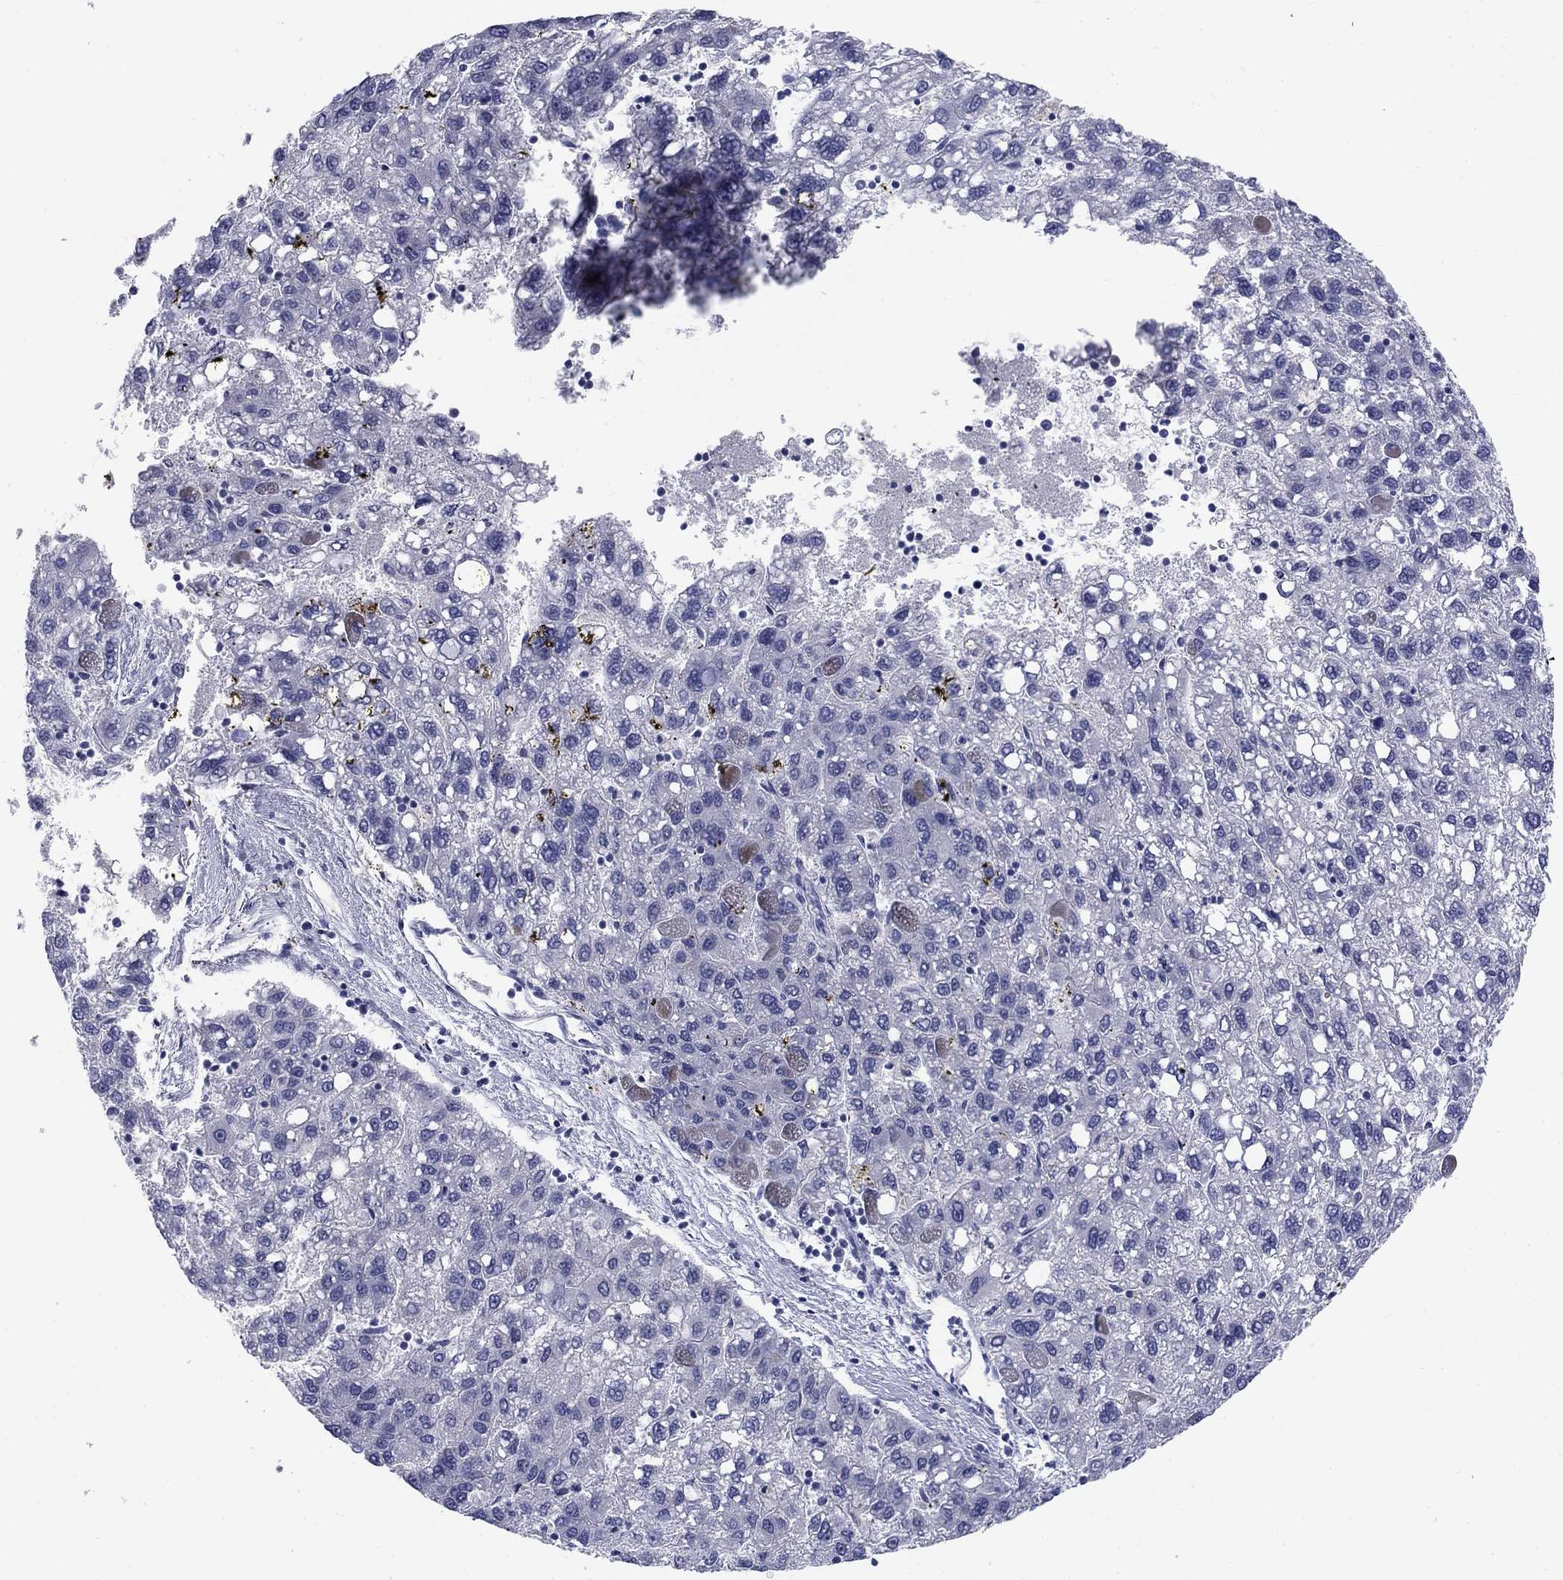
{"staining": {"intensity": "negative", "quantity": "none", "location": "none"}, "tissue": "liver cancer", "cell_type": "Tumor cells", "image_type": "cancer", "snomed": [{"axis": "morphology", "description": "Carcinoma, Hepatocellular, NOS"}, {"axis": "topography", "description": "Liver"}], "caption": "DAB immunohistochemical staining of liver cancer demonstrates no significant positivity in tumor cells. Nuclei are stained in blue.", "gene": "KCNH1", "patient": {"sex": "female", "age": 82}}